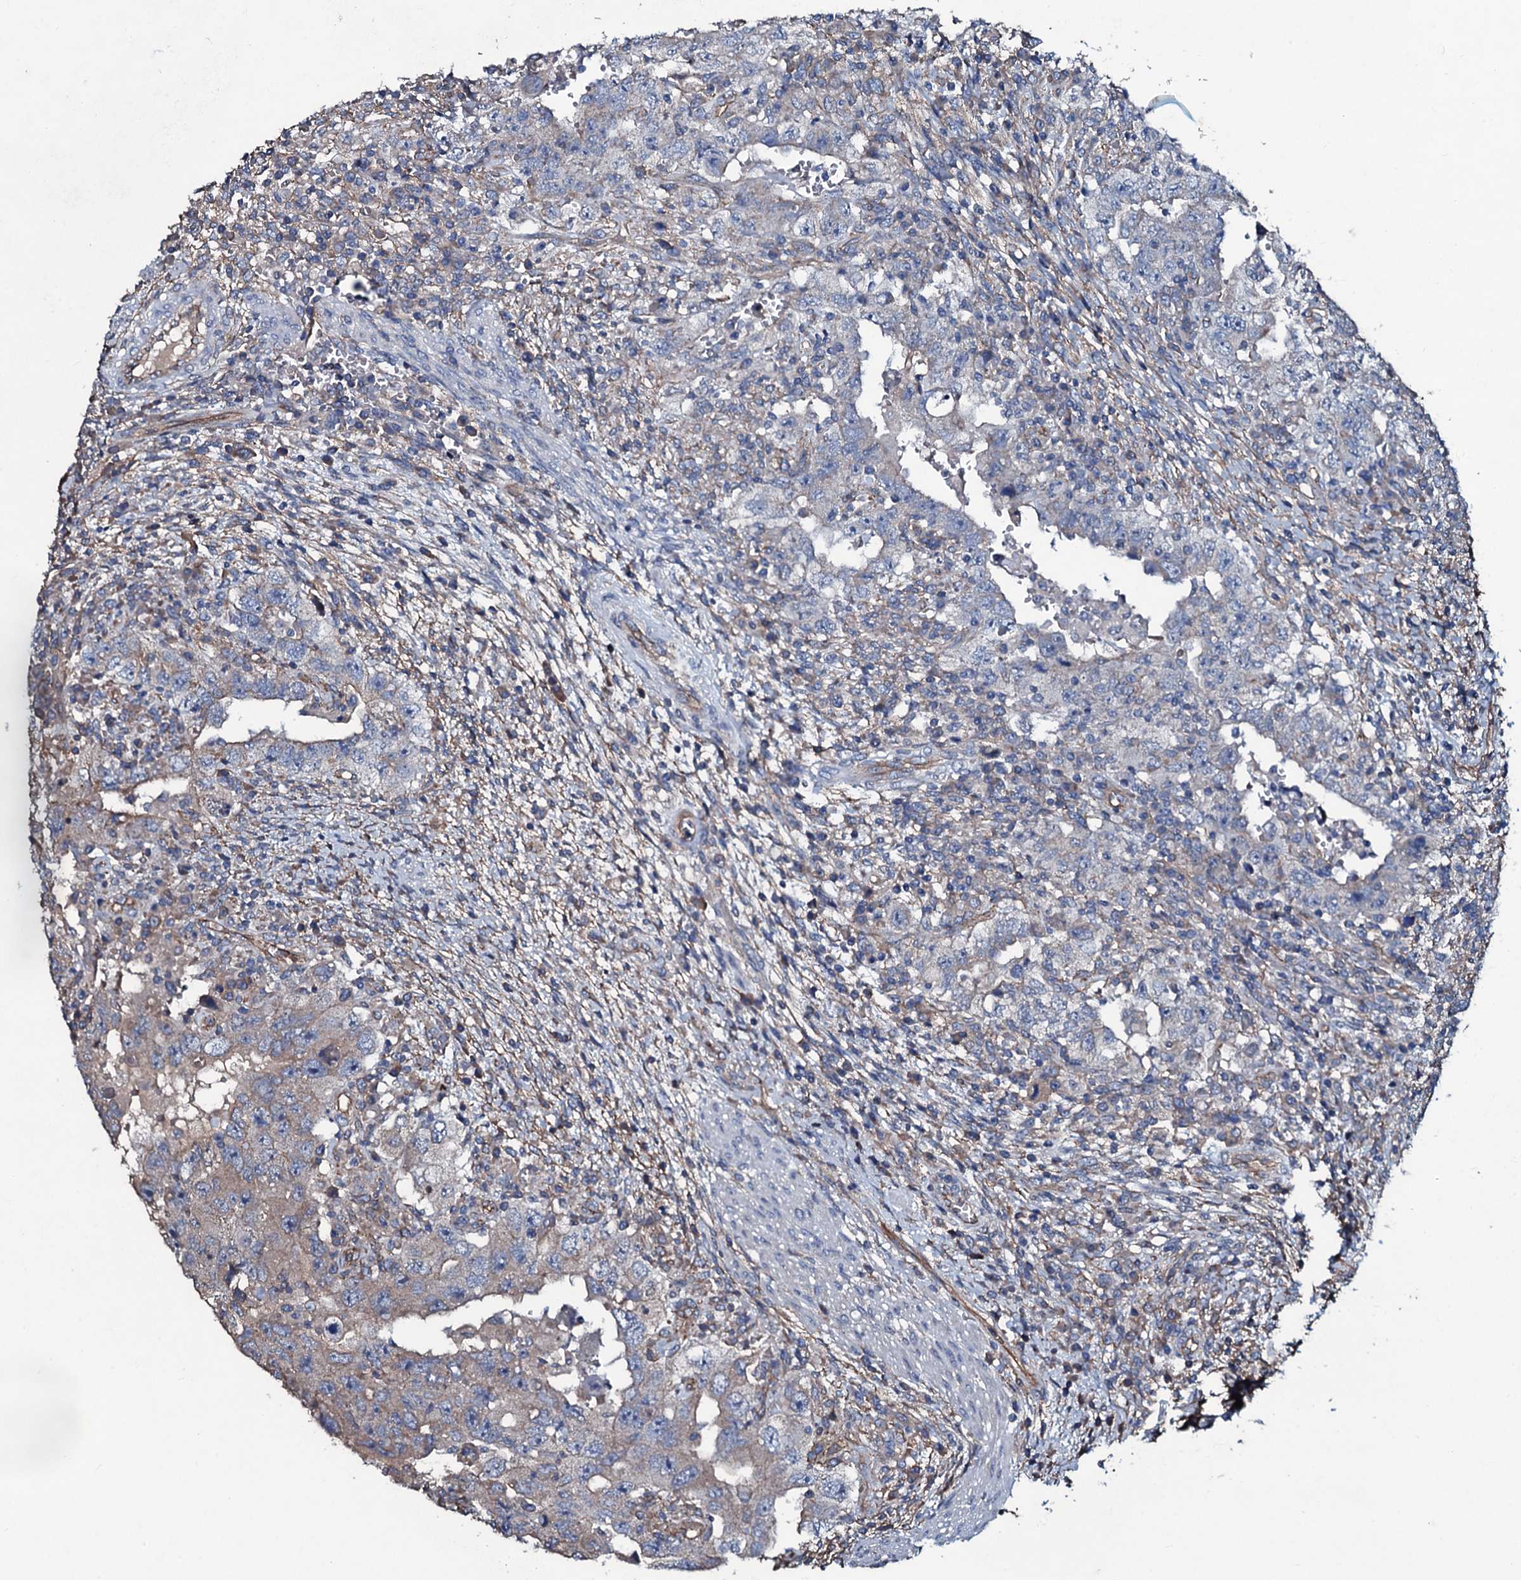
{"staining": {"intensity": "weak", "quantity": "<25%", "location": "cytoplasmic/membranous"}, "tissue": "testis cancer", "cell_type": "Tumor cells", "image_type": "cancer", "snomed": [{"axis": "morphology", "description": "Carcinoma, Embryonal, NOS"}, {"axis": "topography", "description": "Testis"}], "caption": "Image shows no significant protein staining in tumor cells of testis embryonal carcinoma. (DAB (3,3'-diaminobenzidine) immunohistochemistry (IHC) with hematoxylin counter stain).", "gene": "DMAC2", "patient": {"sex": "male", "age": 26}}